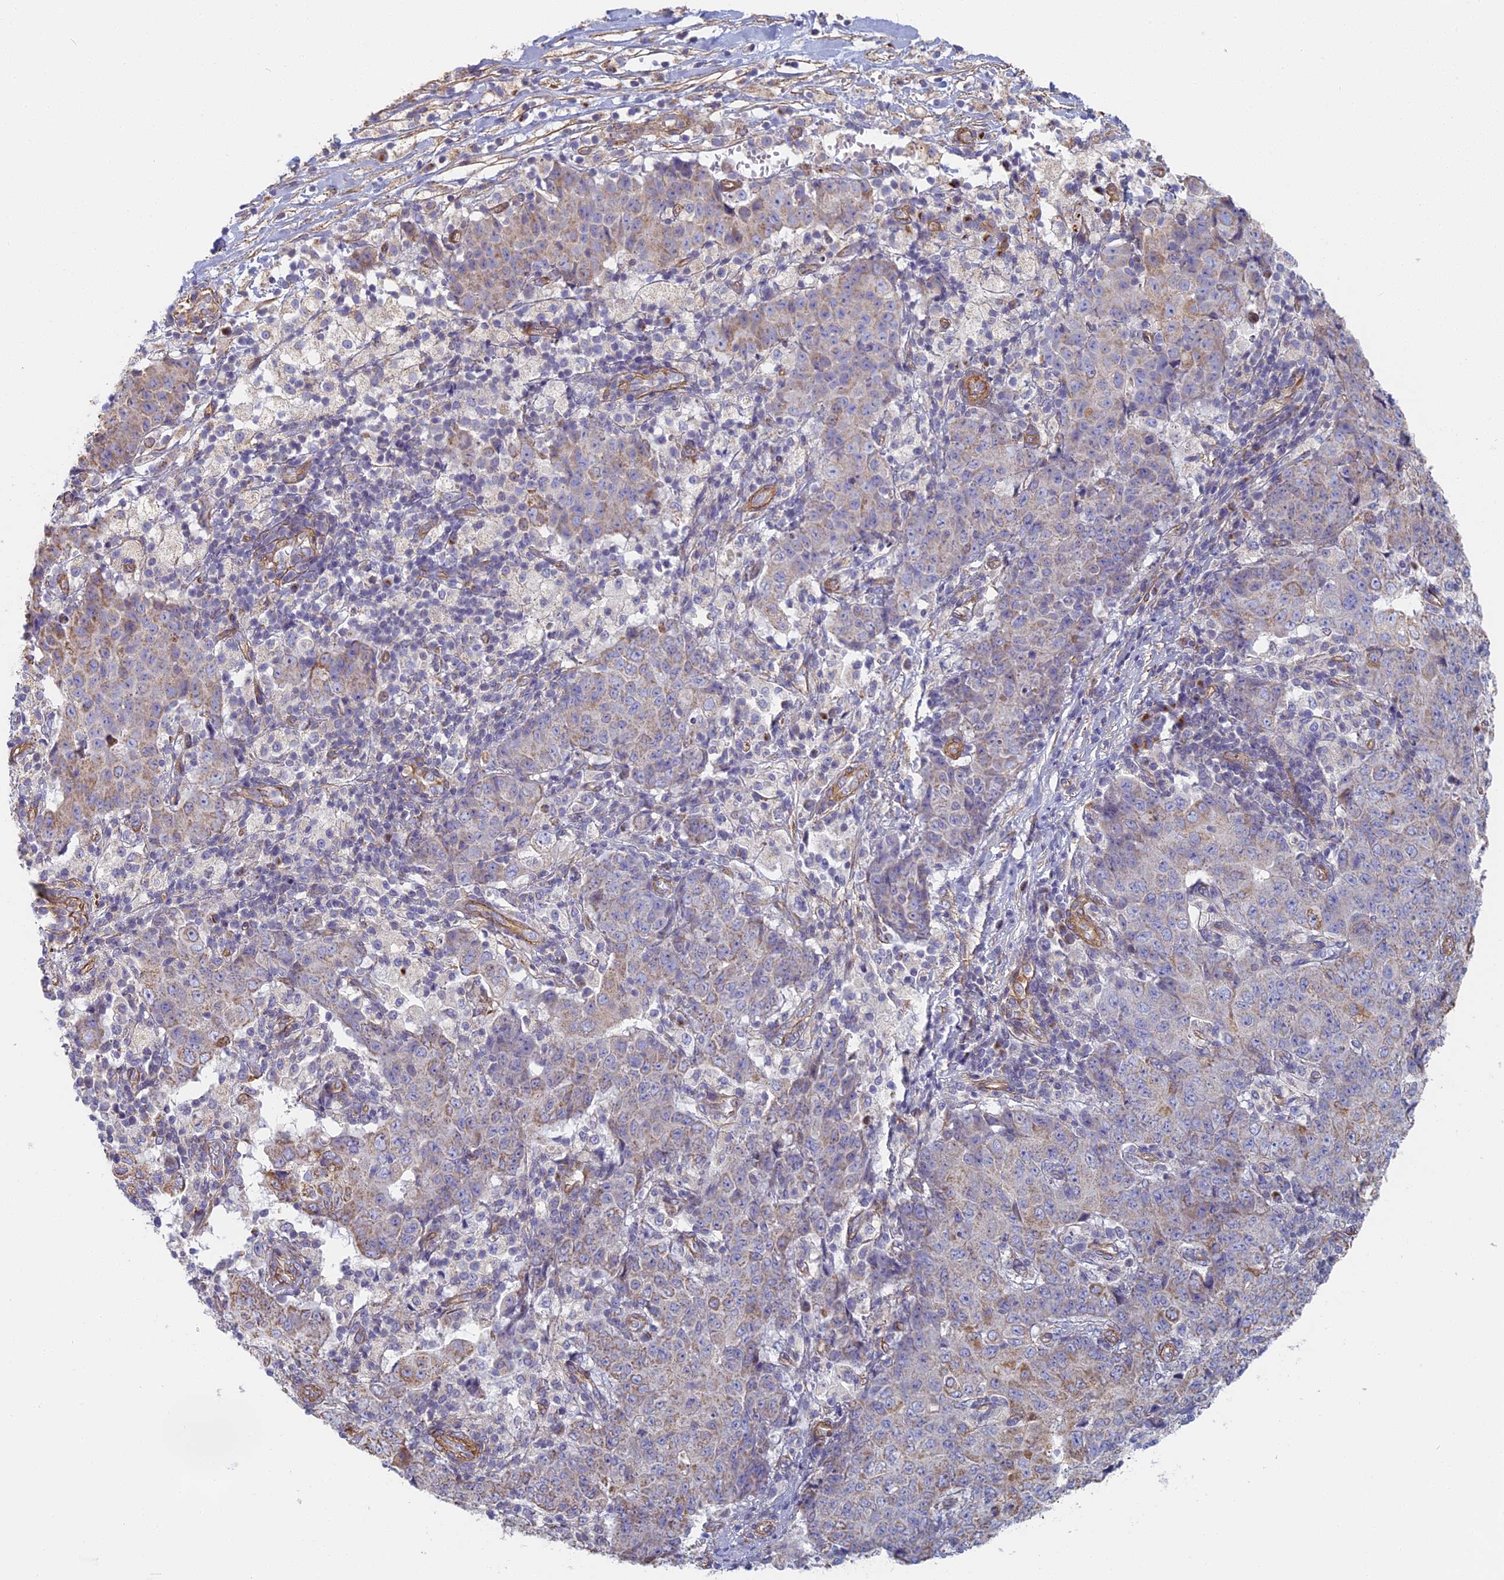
{"staining": {"intensity": "weak", "quantity": "<25%", "location": "cytoplasmic/membranous"}, "tissue": "ovarian cancer", "cell_type": "Tumor cells", "image_type": "cancer", "snomed": [{"axis": "morphology", "description": "Carcinoma, endometroid"}, {"axis": "topography", "description": "Ovary"}], "caption": "The micrograph reveals no staining of tumor cells in ovarian cancer (endometroid carcinoma). Brightfield microscopy of immunohistochemistry stained with DAB (3,3'-diaminobenzidine) (brown) and hematoxylin (blue), captured at high magnification.", "gene": "DDA1", "patient": {"sex": "female", "age": 42}}